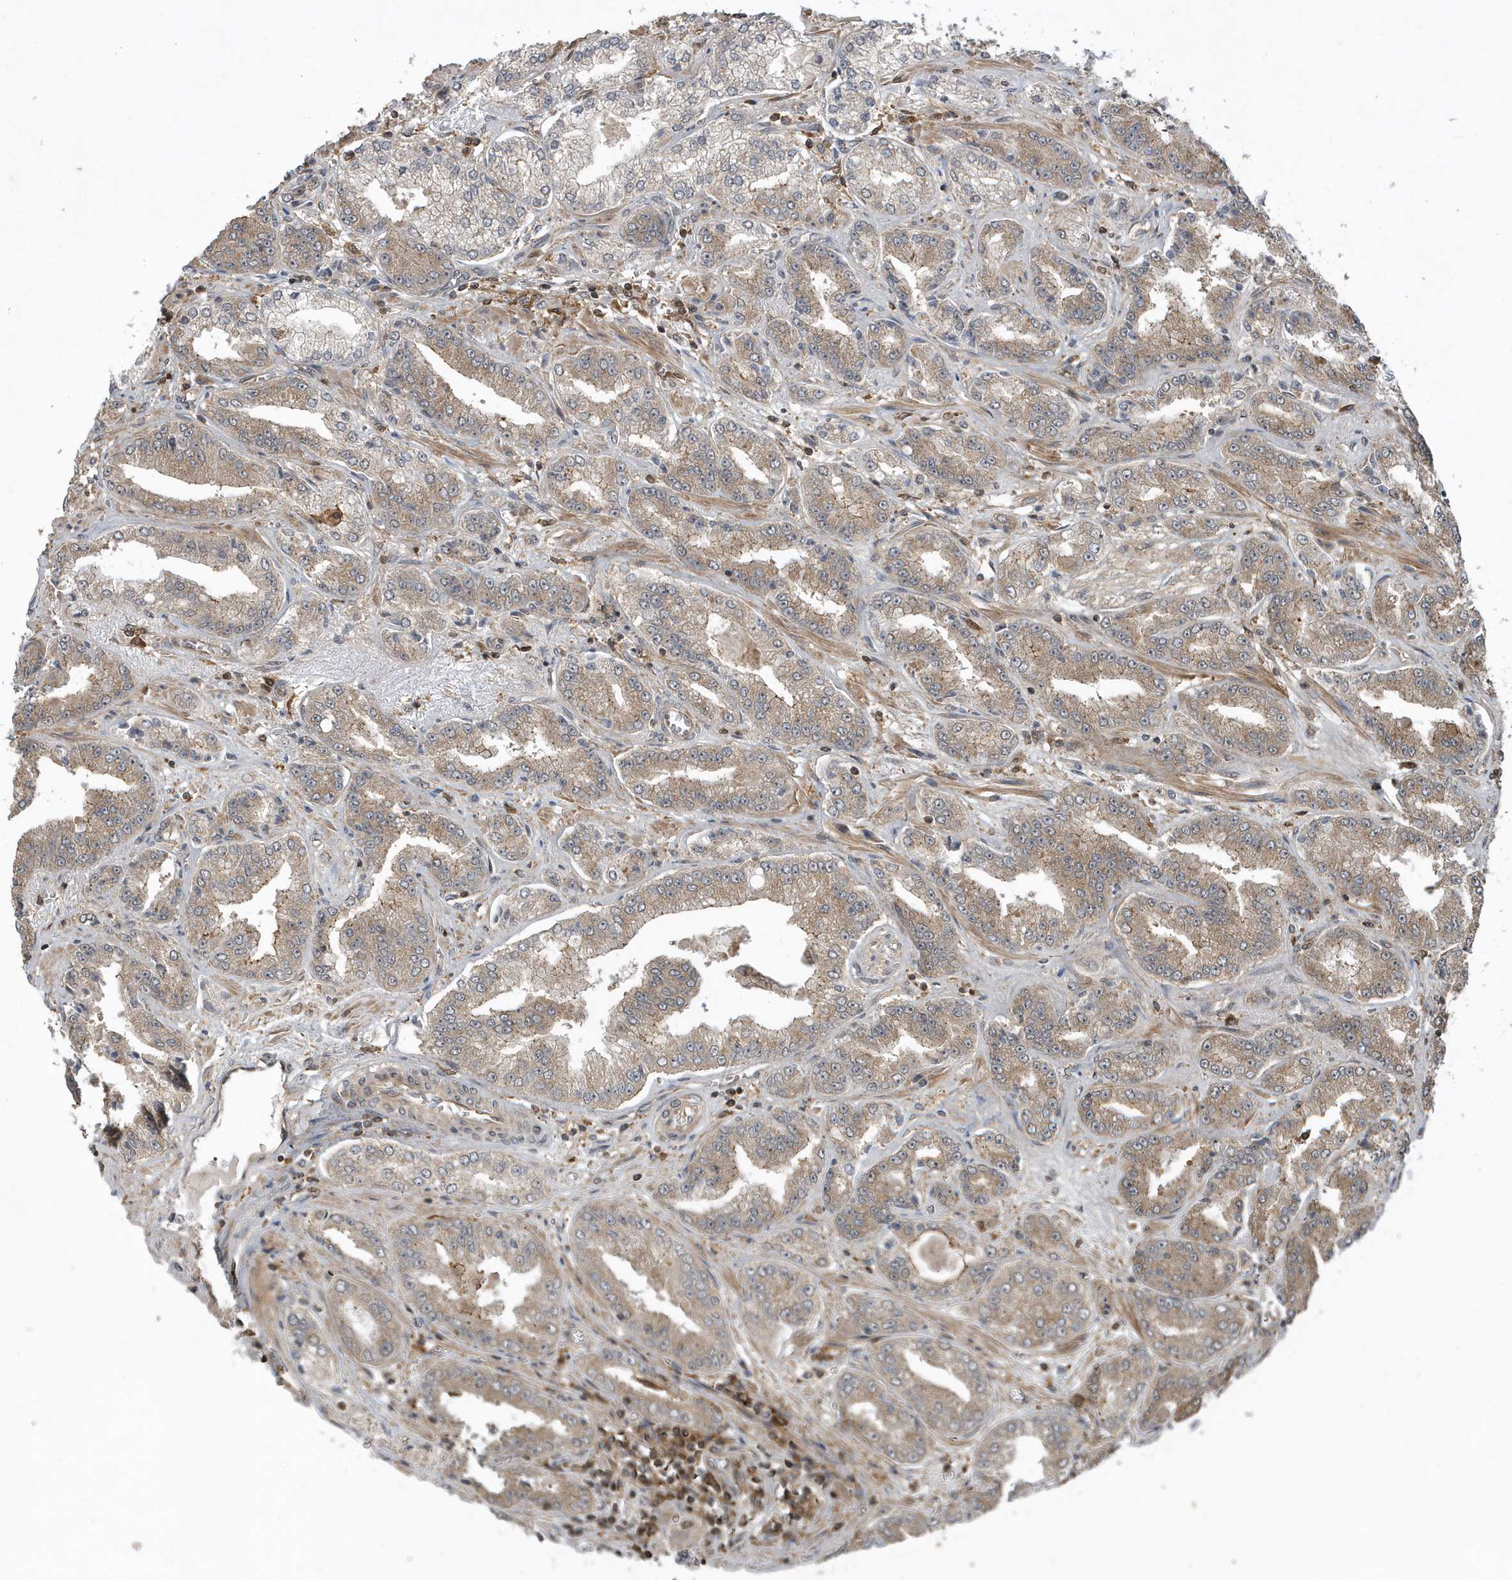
{"staining": {"intensity": "weak", "quantity": ">75%", "location": "cytoplasmic/membranous"}, "tissue": "prostate cancer", "cell_type": "Tumor cells", "image_type": "cancer", "snomed": [{"axis": "morphology", "description": "Adenocarcinoma, High grade"}, {"axis": "topography", "description": "Prostate"}], "caption": "Tumor cells show low levels of weak cytoplasmic/membranous expression in approximately >75% of cells in prostate adenocarcinoma (high-grade).", "gene": "LACC1", "patient": {"sex": "male", "age": 71}}